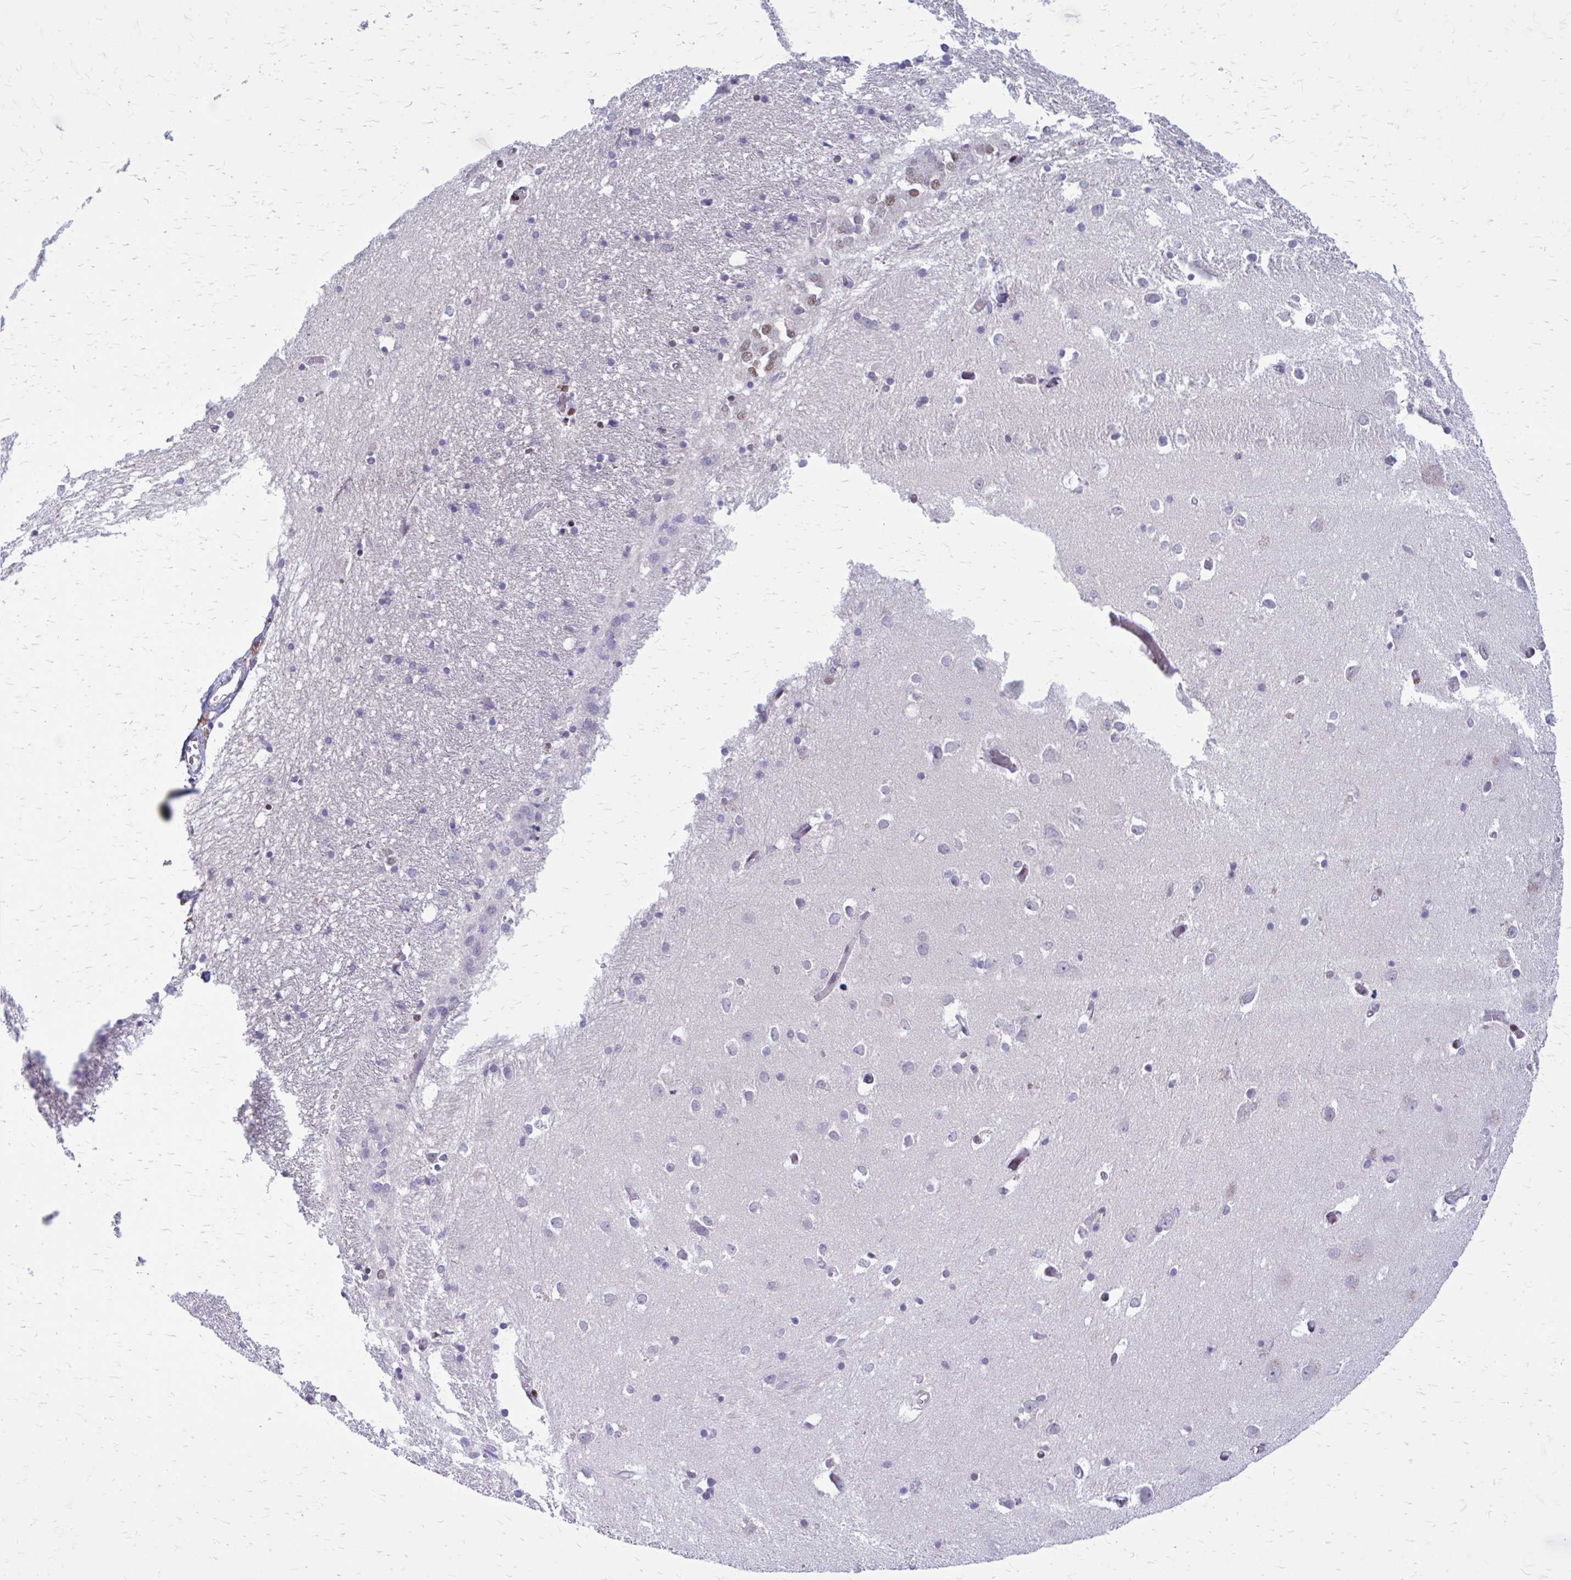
{"staining": {"intensity": "weak", "quantity": "<25%", "location": "nuclear"}, "tissue": "caudate", "cell_type": "Glial cells", "image_type": "normal", "snomed": [{"axis": "morphology", "description": "Normal tissue, NOS"}, {"axis": "topography", "description": "Lateral ventricle wall"}, {"axis": "topography", "description": "Hippocampus"}], "caption": "Normal caudate was stained to show a protein in brown. There is no significant positivity in glial cells.", "gene": "PSME4", "patient": {"sex": "female", "age": 63}}